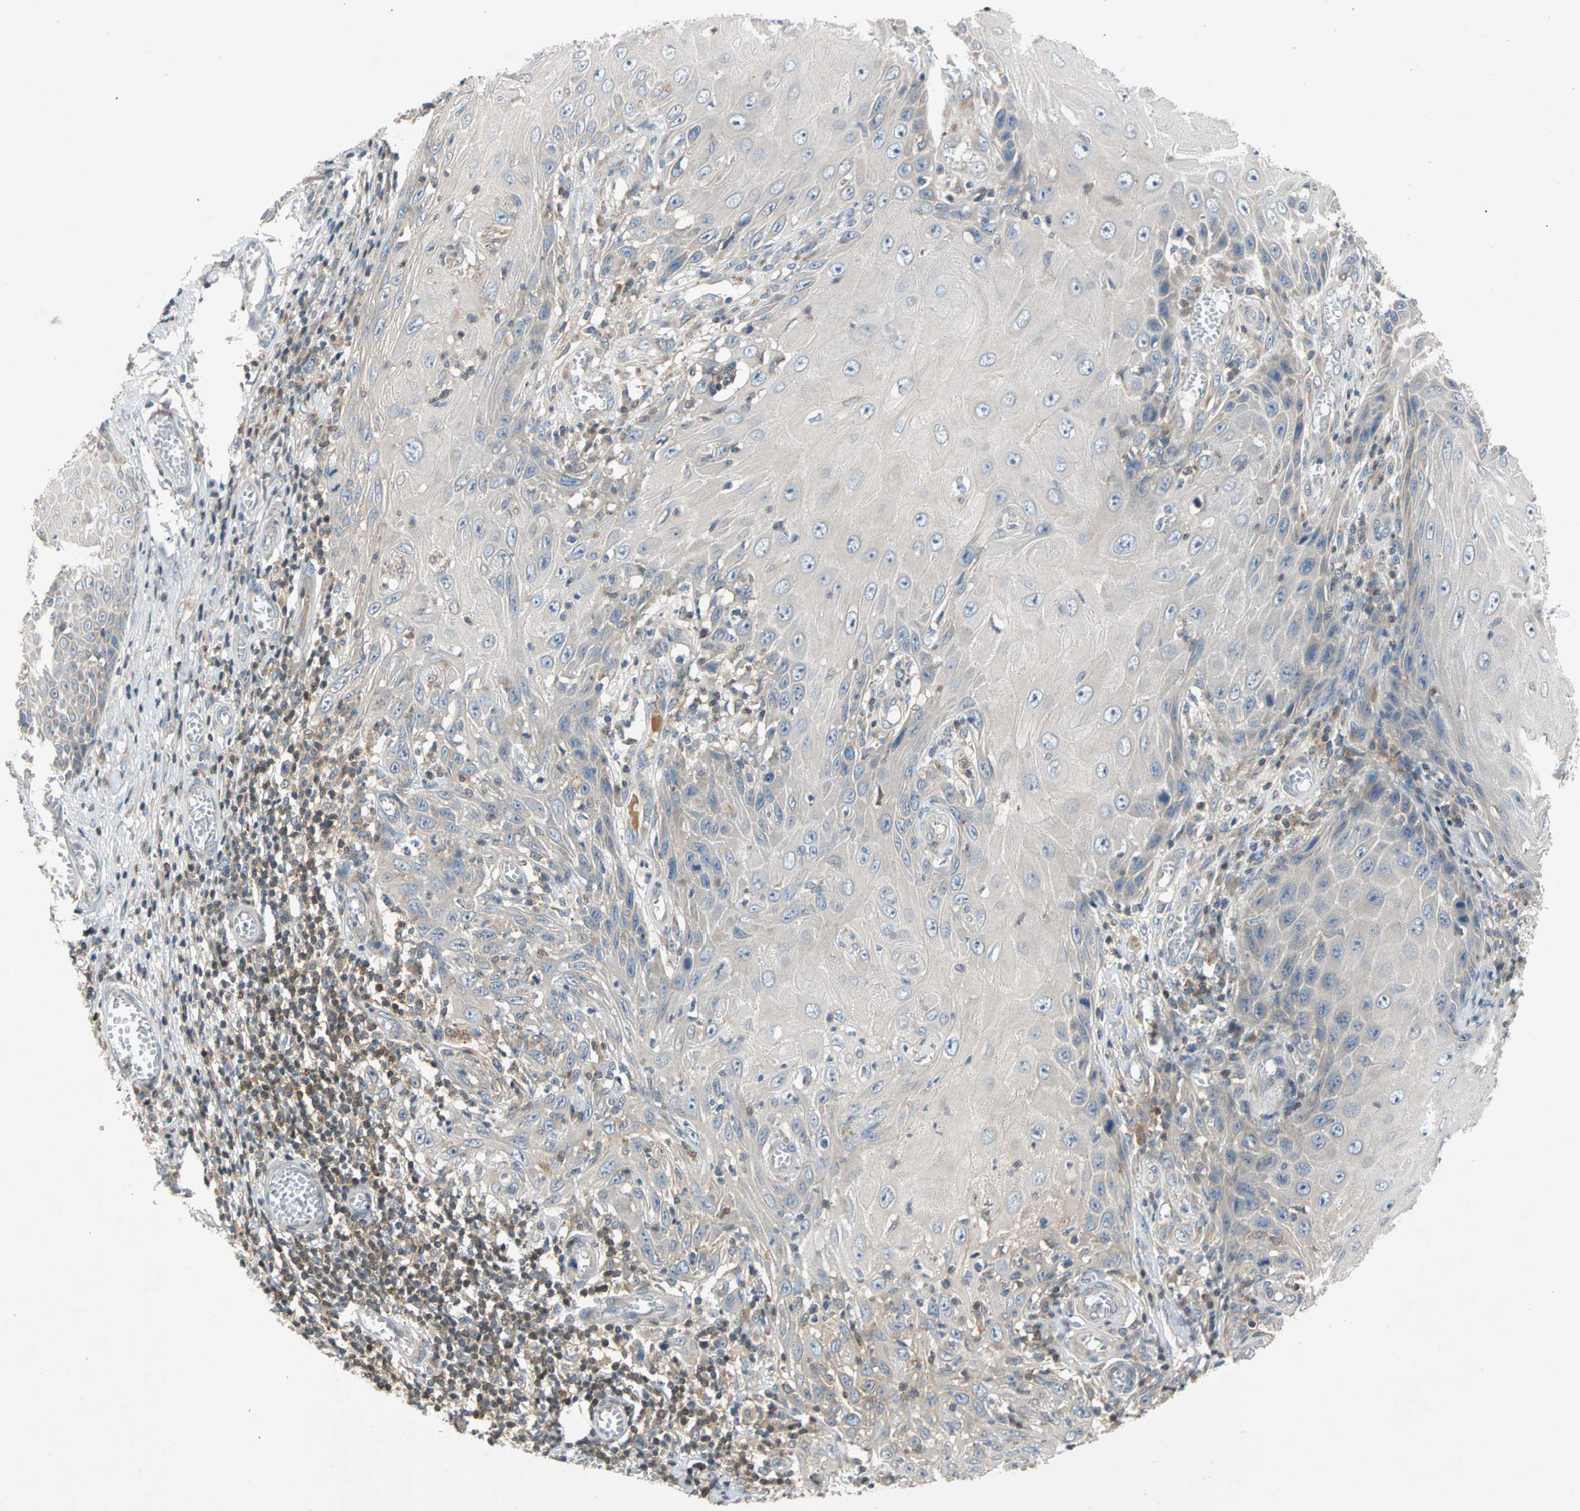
{"staining": {"intensity": "negative", "quantity": "none", "location": "none"}, "tissue": "skin cancer", "cell_type": "Tumor cells", "image_type": "cancer", "snomed": [{"axis": "morphology", "description": "Squamous cell carcinoma, NOS"}, {"axis": "topography", "description": "Skin"}], "caption": "IHC micrograph of neoplastic tissue: human squamous cell carcinoma (skin) stained with DAB displays no significant protein expression in tumor cells.", "gene": "MAP4K1", "patient": {"sex": "female", "age": 73}}